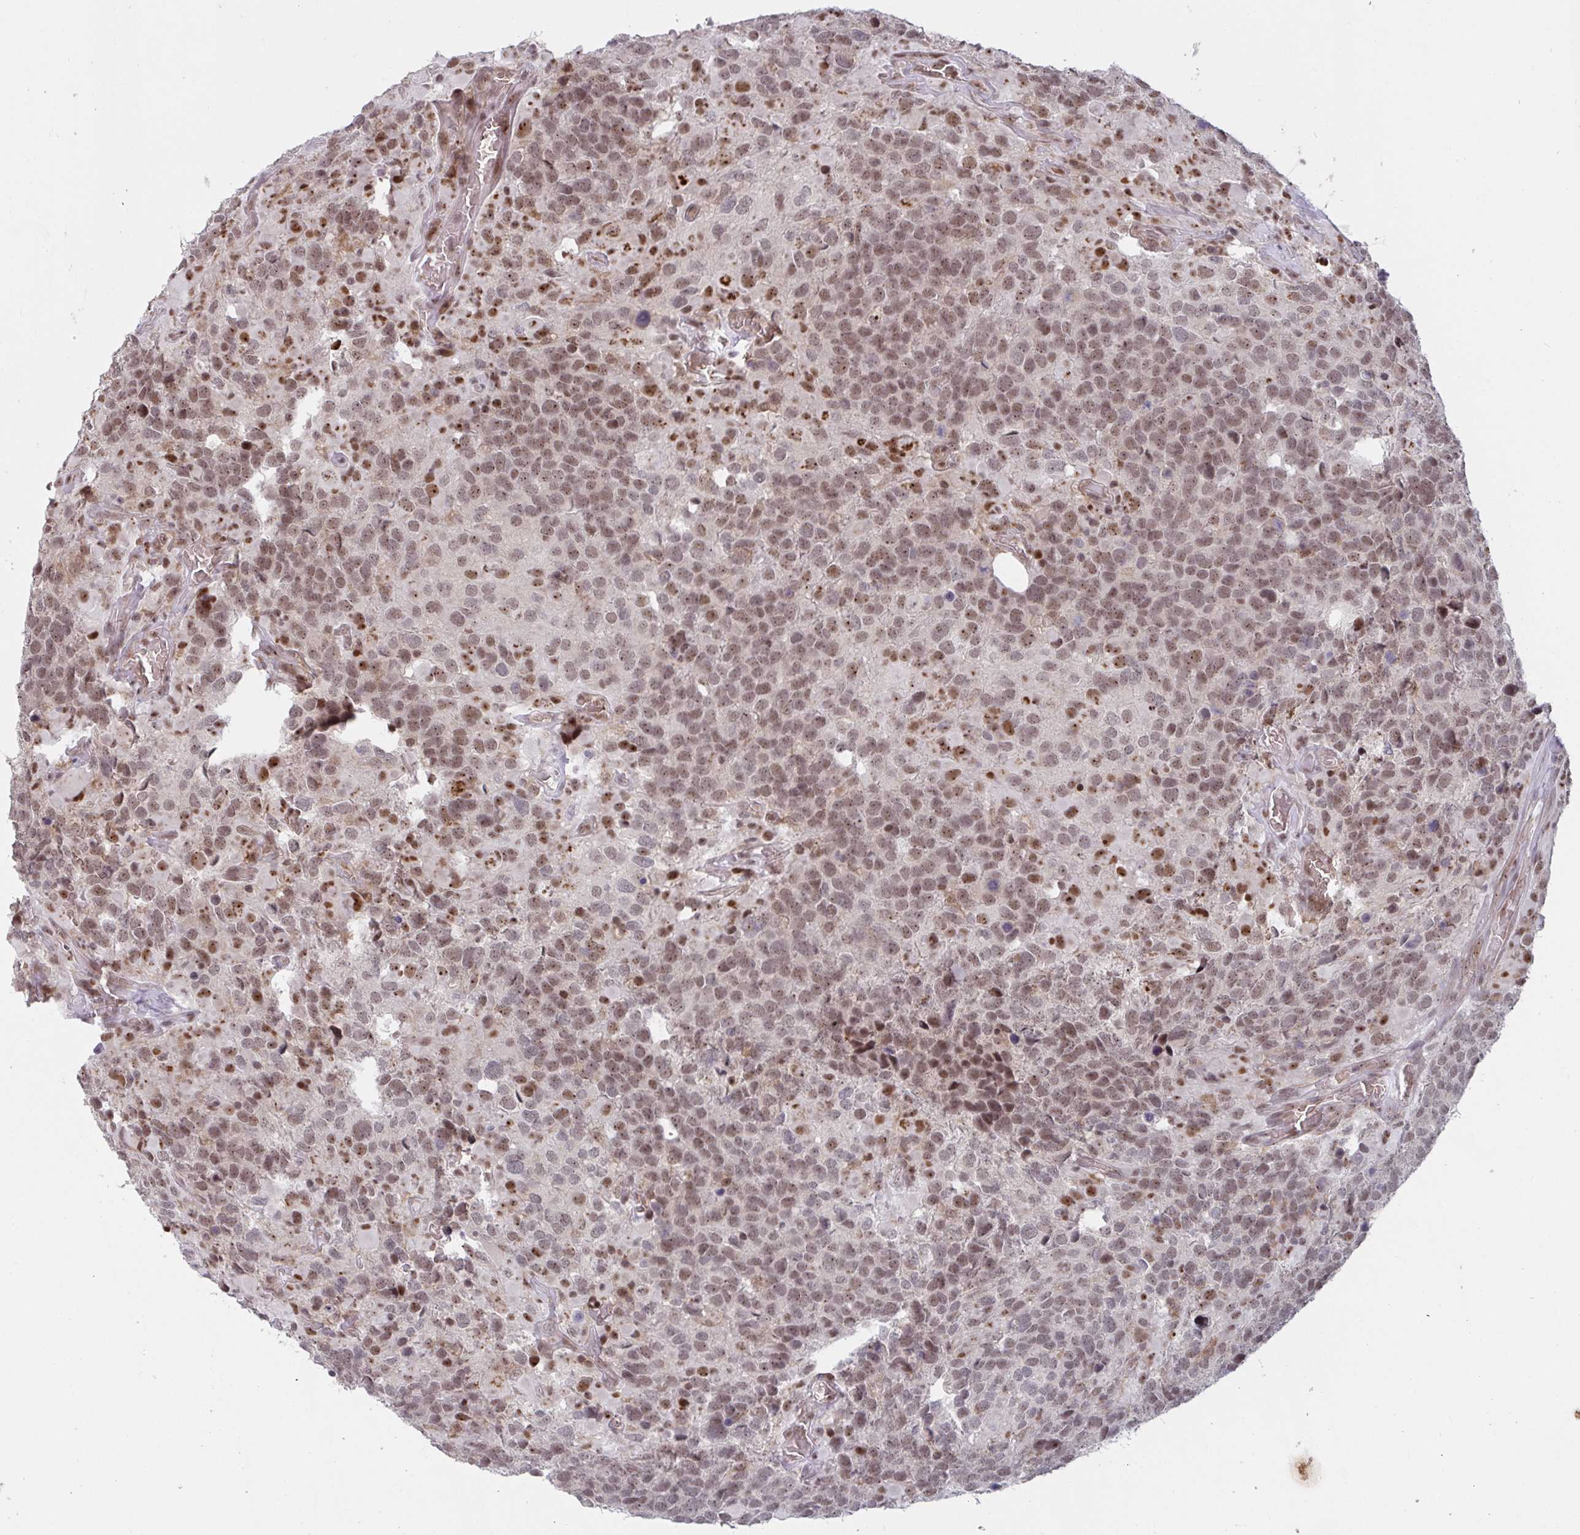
{"staining": {"intensity": "moderate", "quantity": "25%-75%", "location": "cytoplasmic/membranous,nuclear"}, "tissue": "glioma", "cell_type": "Tumor cells", "image_type": "cancer", "snomed": [{"axis": "morphology", "description": "Glioma, malignant, High grade"}, {"axis": "topography", "description": "Brain"}], "caption": "Human glioma stained for a protein (brown) demonstrates moderate cytoplasmic/membranous and nuclear positive positivity in about 25%-75% of tumor cells.", "gene": "NLRP13", "patient": {"sex": "female", "age": 40}}